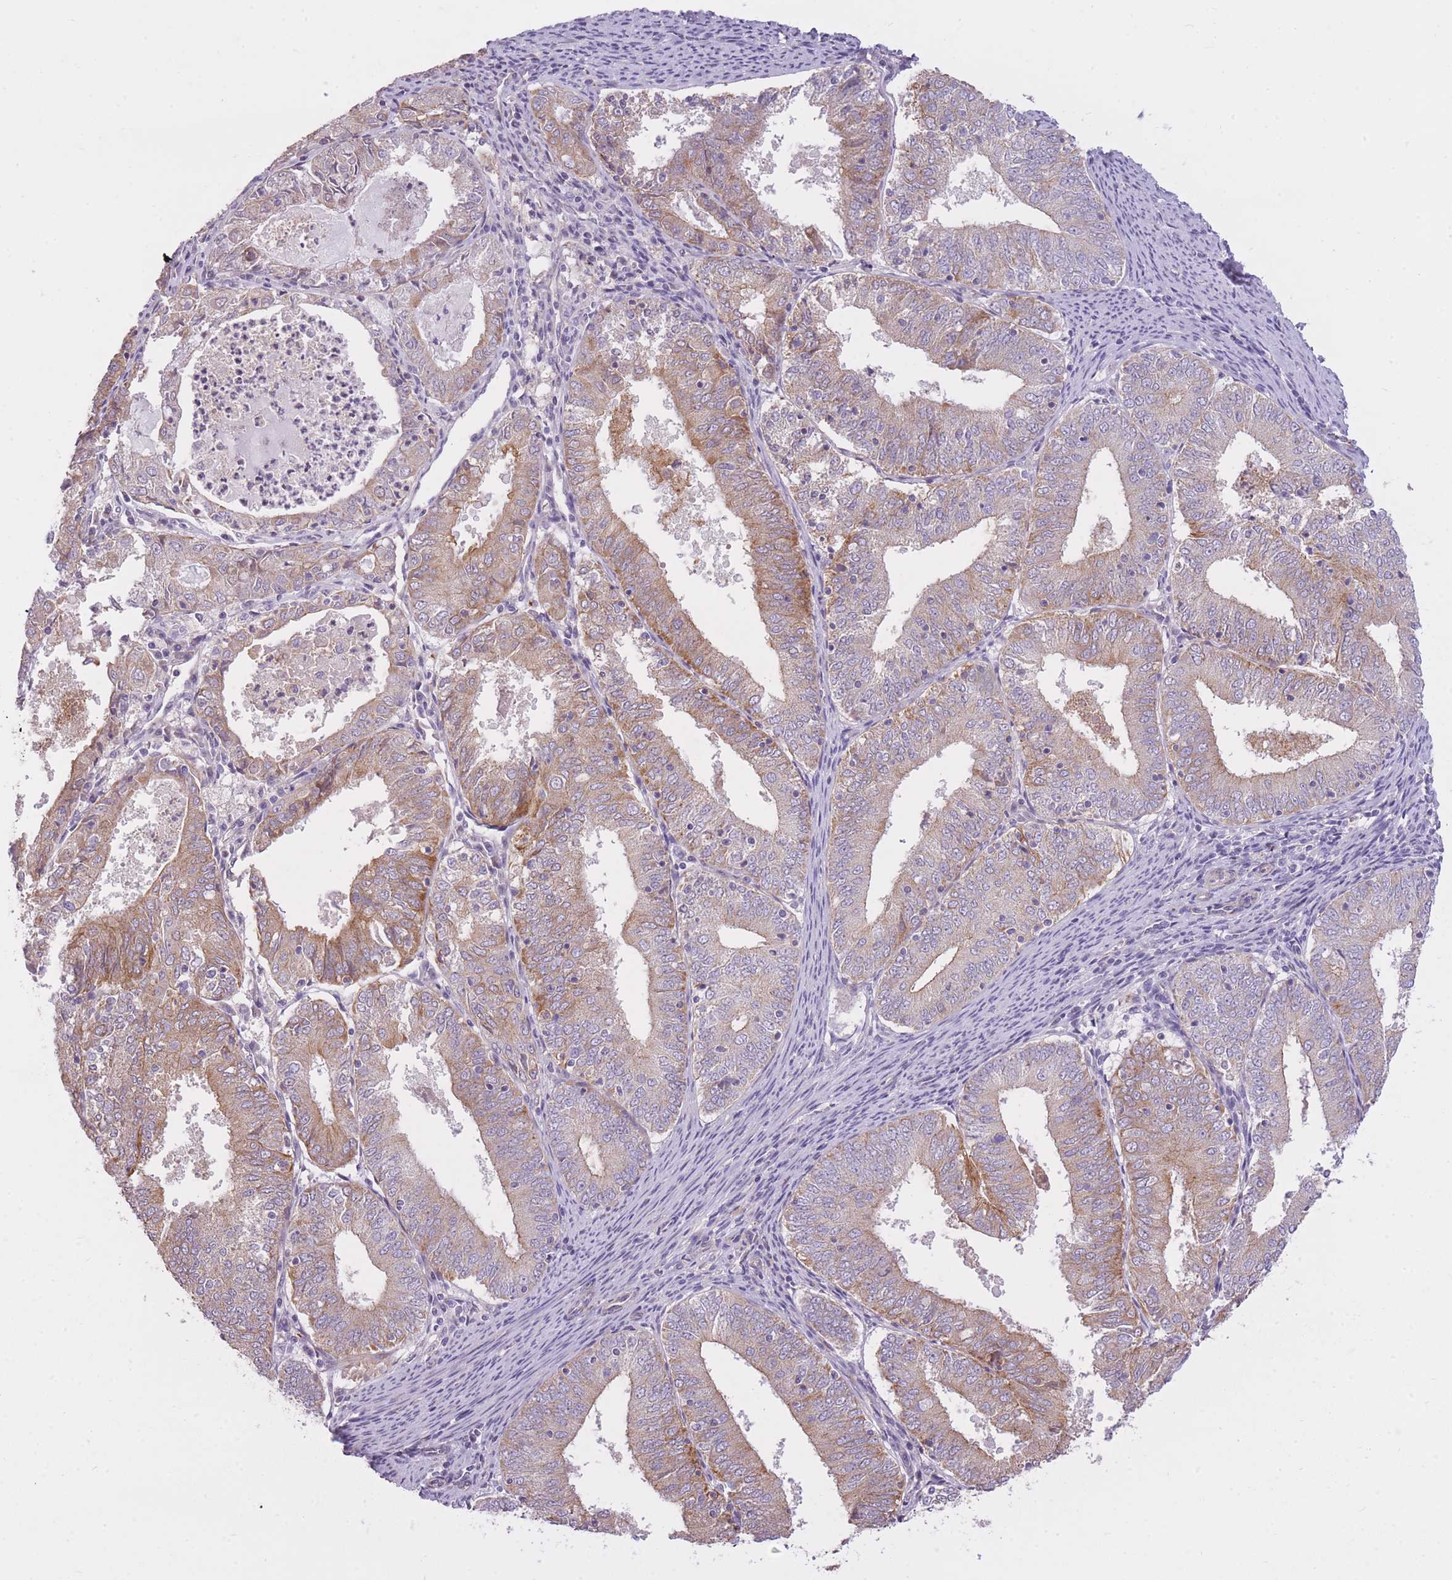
{"staining": {"intensity": "moderate", "quantity": "<25%", "location": "cytoplasmic/membranous"}, "tissue": "endometrial cancer", "cell_type": "Tumor cells", "image_type": "cancer", "snomed": [{"axis": "morphology", "description": "Adenocarcinoma, NOS"}, {"axis": "topography", "description": "Endometrium"}], "caption": "The micrograph shows staining of endometrial cancer (adenocarcinoma), revealing moderate cytoplasmic/membranous protein positivity (brown color) within tumor cells. Nuclei are stained in blue.", "gene": "REV1", "patient": {"sex": "female", "age": 57}}